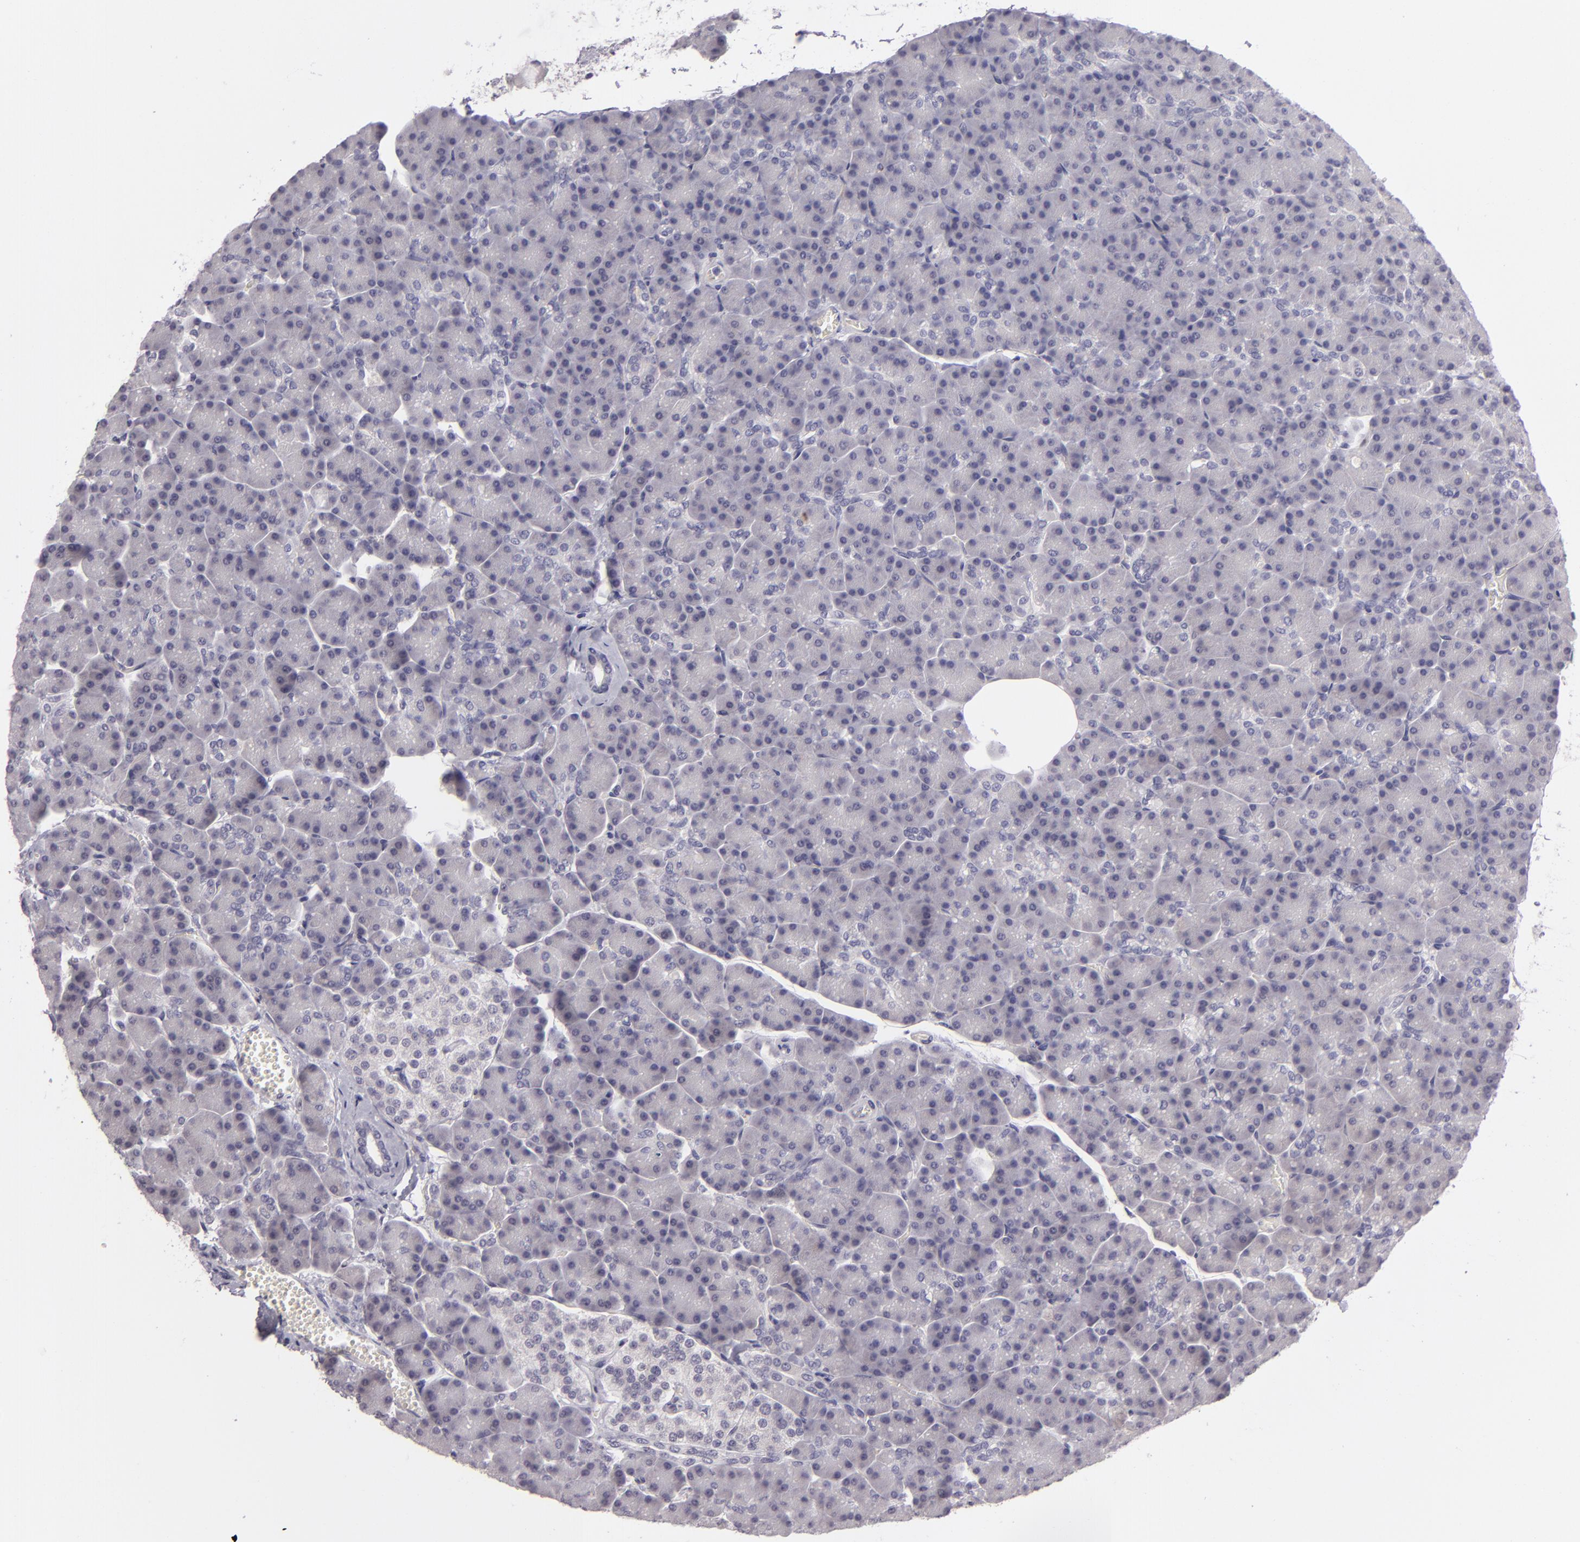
{"staining": {"intensity": "negative", "quantity": "none", "location": "none"}, "tissue": "pancreas", "cell_type": "Exocrine glandular cells", "image_type": "normal", "snomed": [{"axis": "morphology", "description": "Normal tissue, NOS"}, {"axis": "topography", "description": "Pancreas"}], "caption": "Immunohistochemical staining of normal human pancreas shows no significant expression in exocrine glandular cells.", "gene": "EGFL6", "patient": {"sex": "female", "age": 43}}